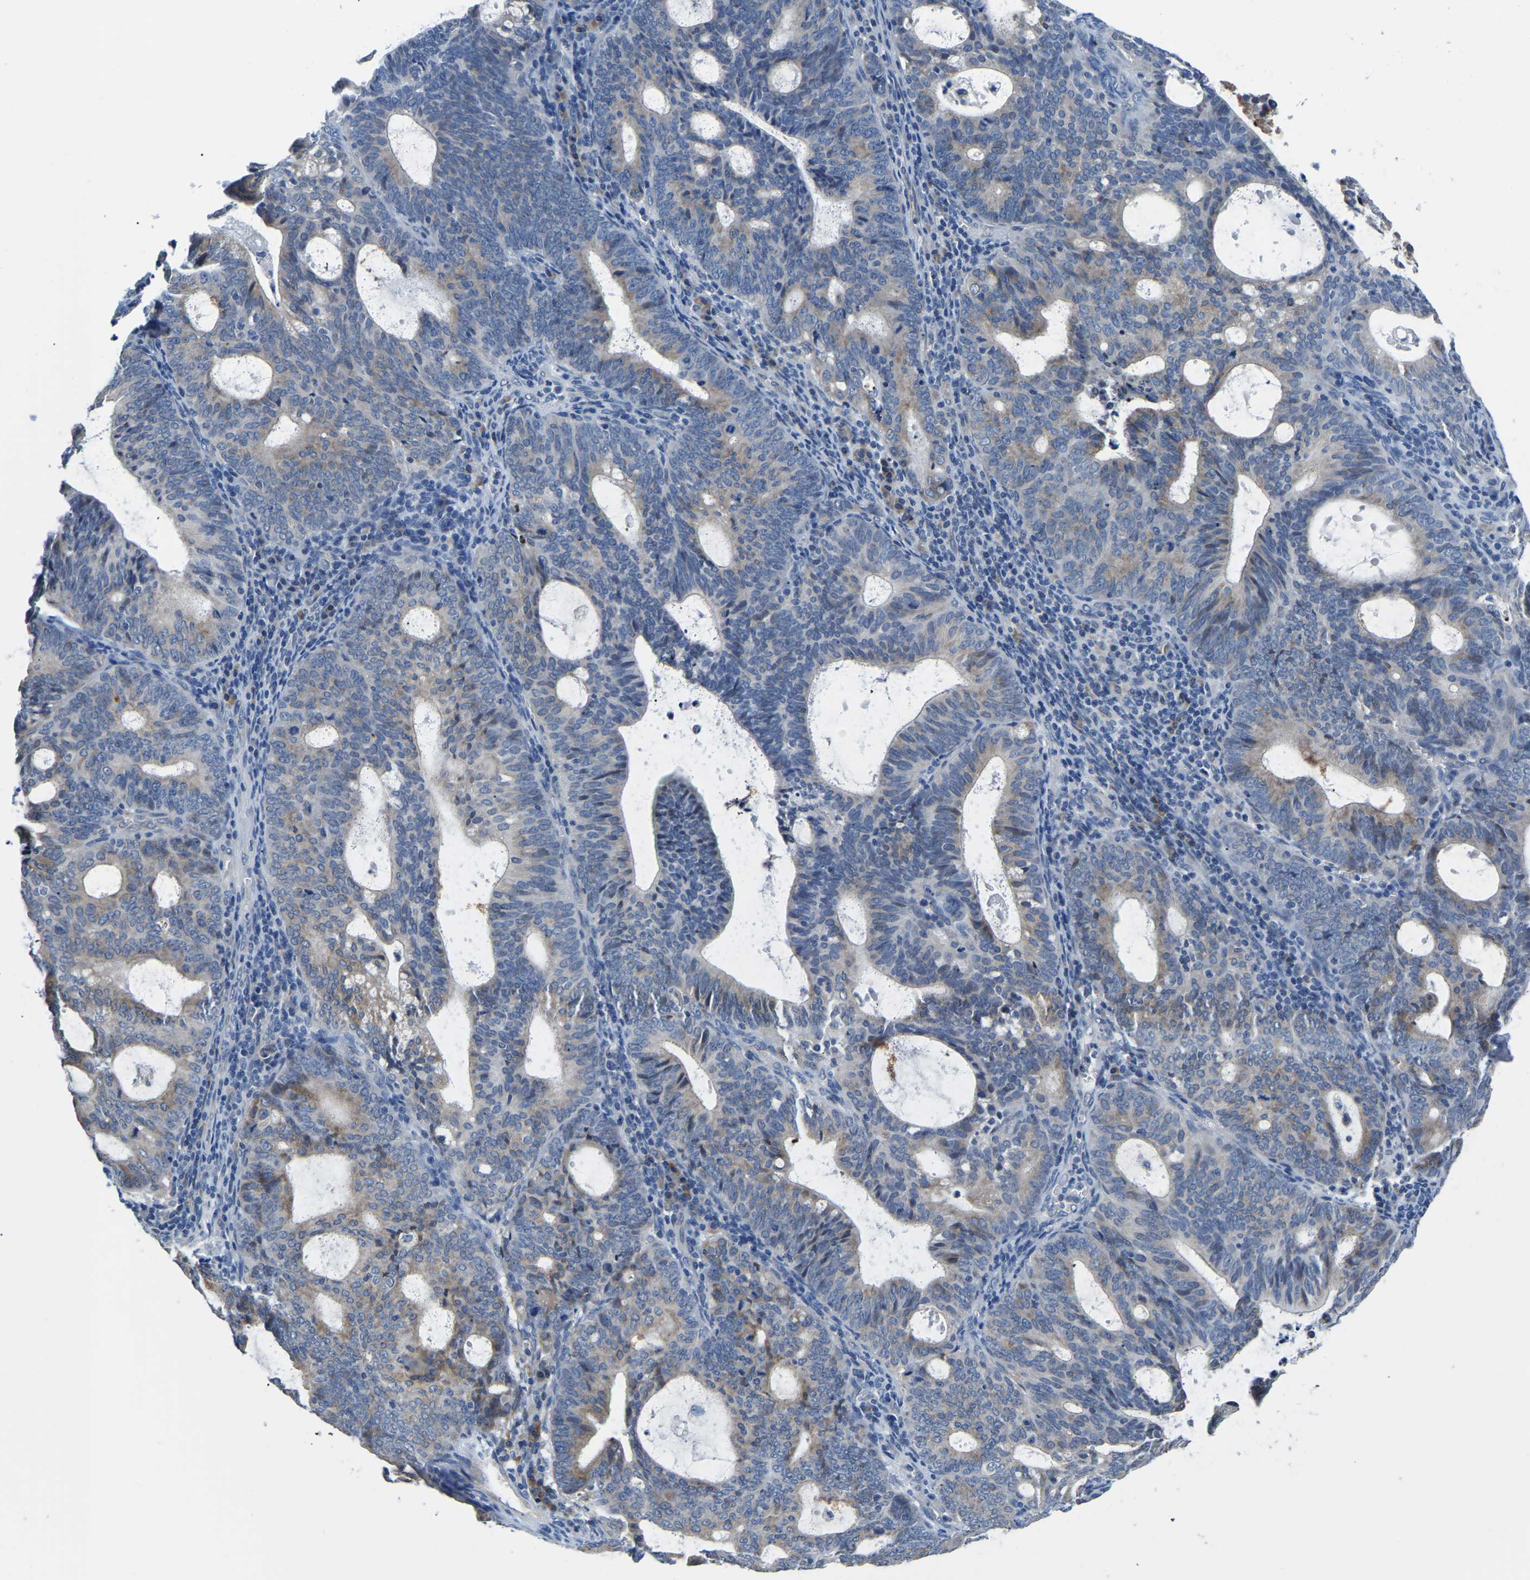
{"staining": {"intensity": "weak", "quantity": "<25%", "location": "cytoplasmic/membranous"}, "tissue": "endometrial cancer", "cell_type": "Tumor cells", "image_type": "cancer", "snomed": [{"axis": "morphology", "description": "Adenocarcinoma, NOS"}, {"axis": "topography", "description": "Uterus"}], "caption": "This is a histopathology image of IHC staining of endometrial adenocarcinoma, which shows no expression in tumor cells.", "gene": "LIAS", "patient": {"sex": "female", "age": 83}}